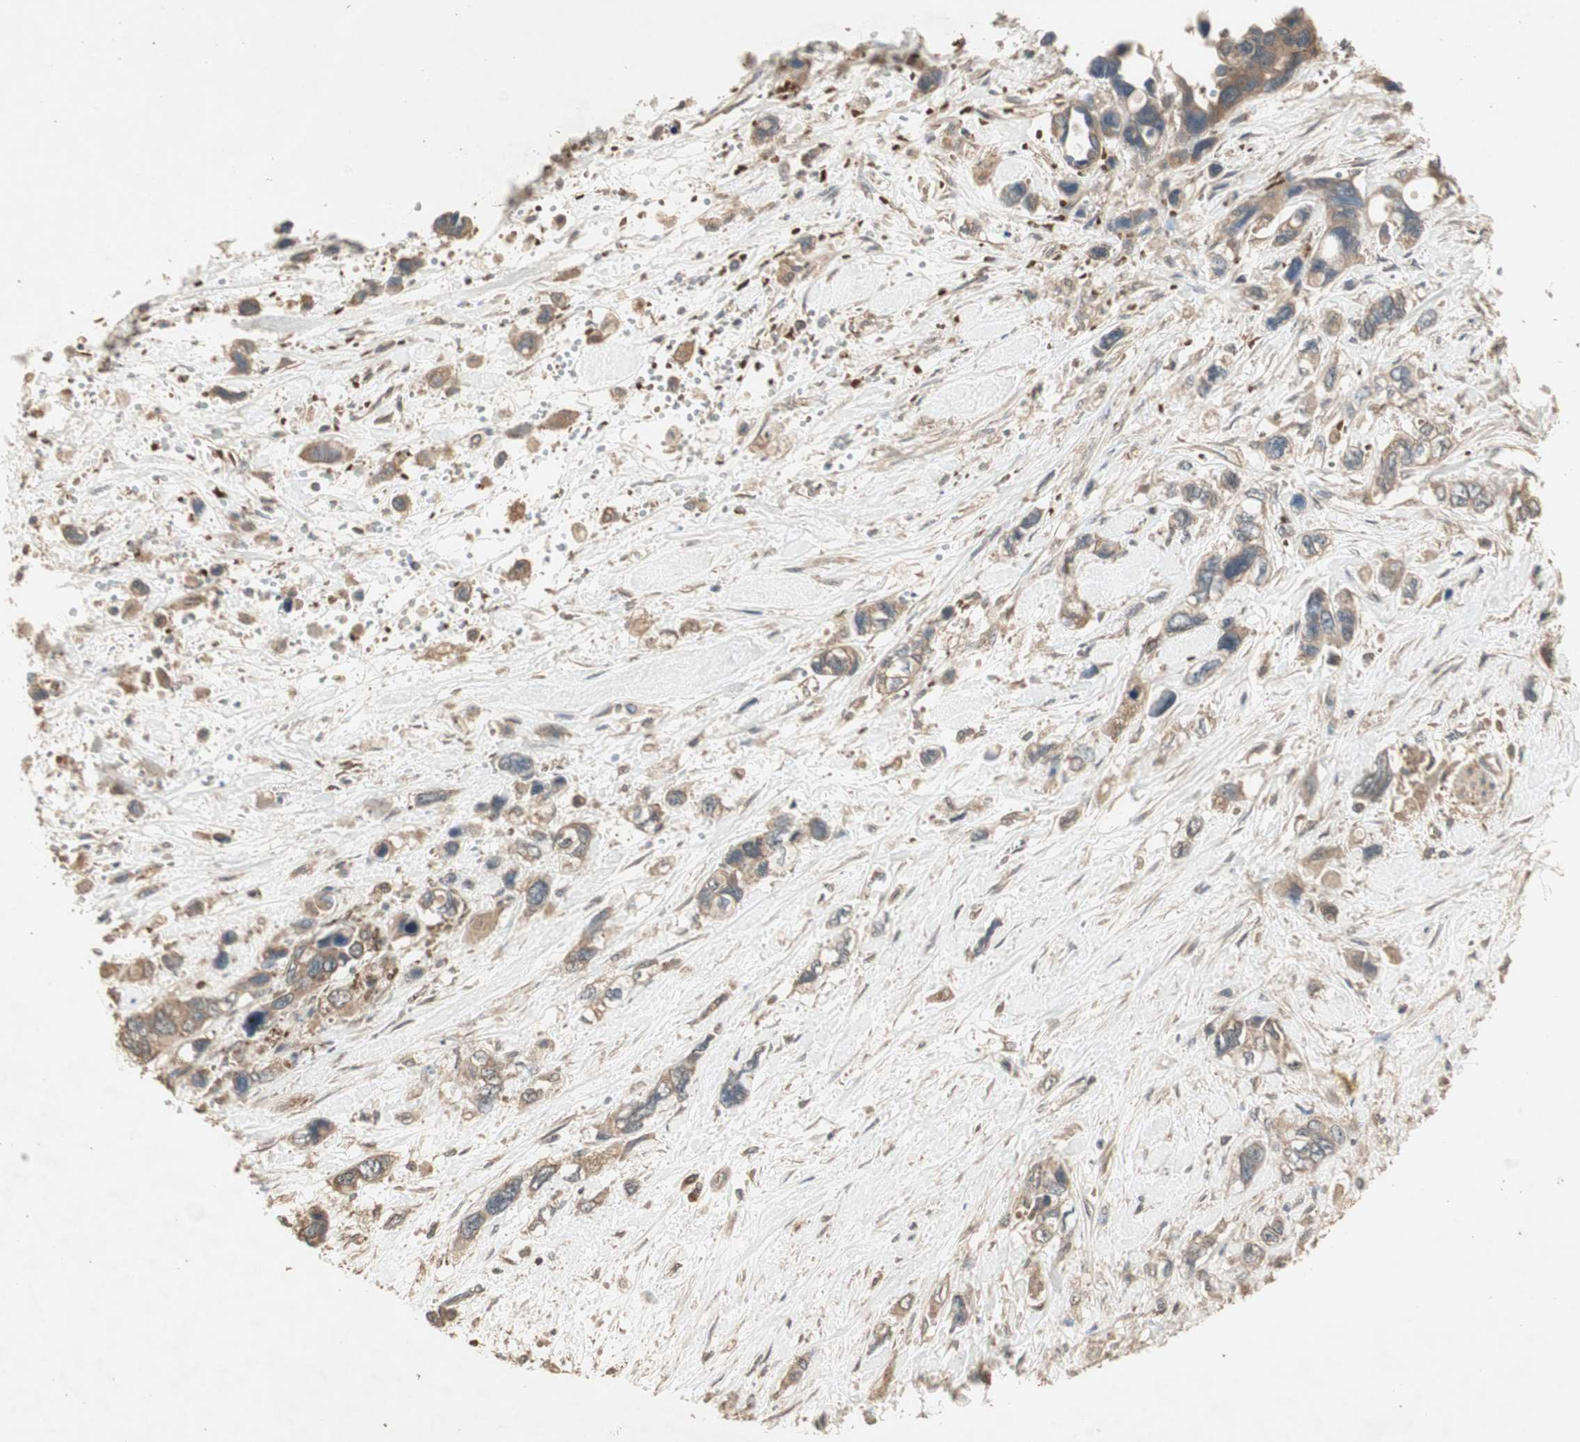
{"staining": {"intensity": "moderate", "quantity": ">75%", "location": "cytoplasmic/membranous"}, "tissue": "pancreatic cancer", "cell_type": "Tumor cells", "image_type": "cancer", "snomed": [{"axis": "morphology", "description": "Adenocarcinoma, NOS"}, {"axis": "topography", "description": "Pancreas"}], "caption": "Pancreatic cancer stained with DAB immunohistochemistry displays medium levels of moderate cytoplasmic/membranous expression in about >75% of tumor cells.", "gene": "UBAC1", "patient": {"sex": "male", "age": 46}}